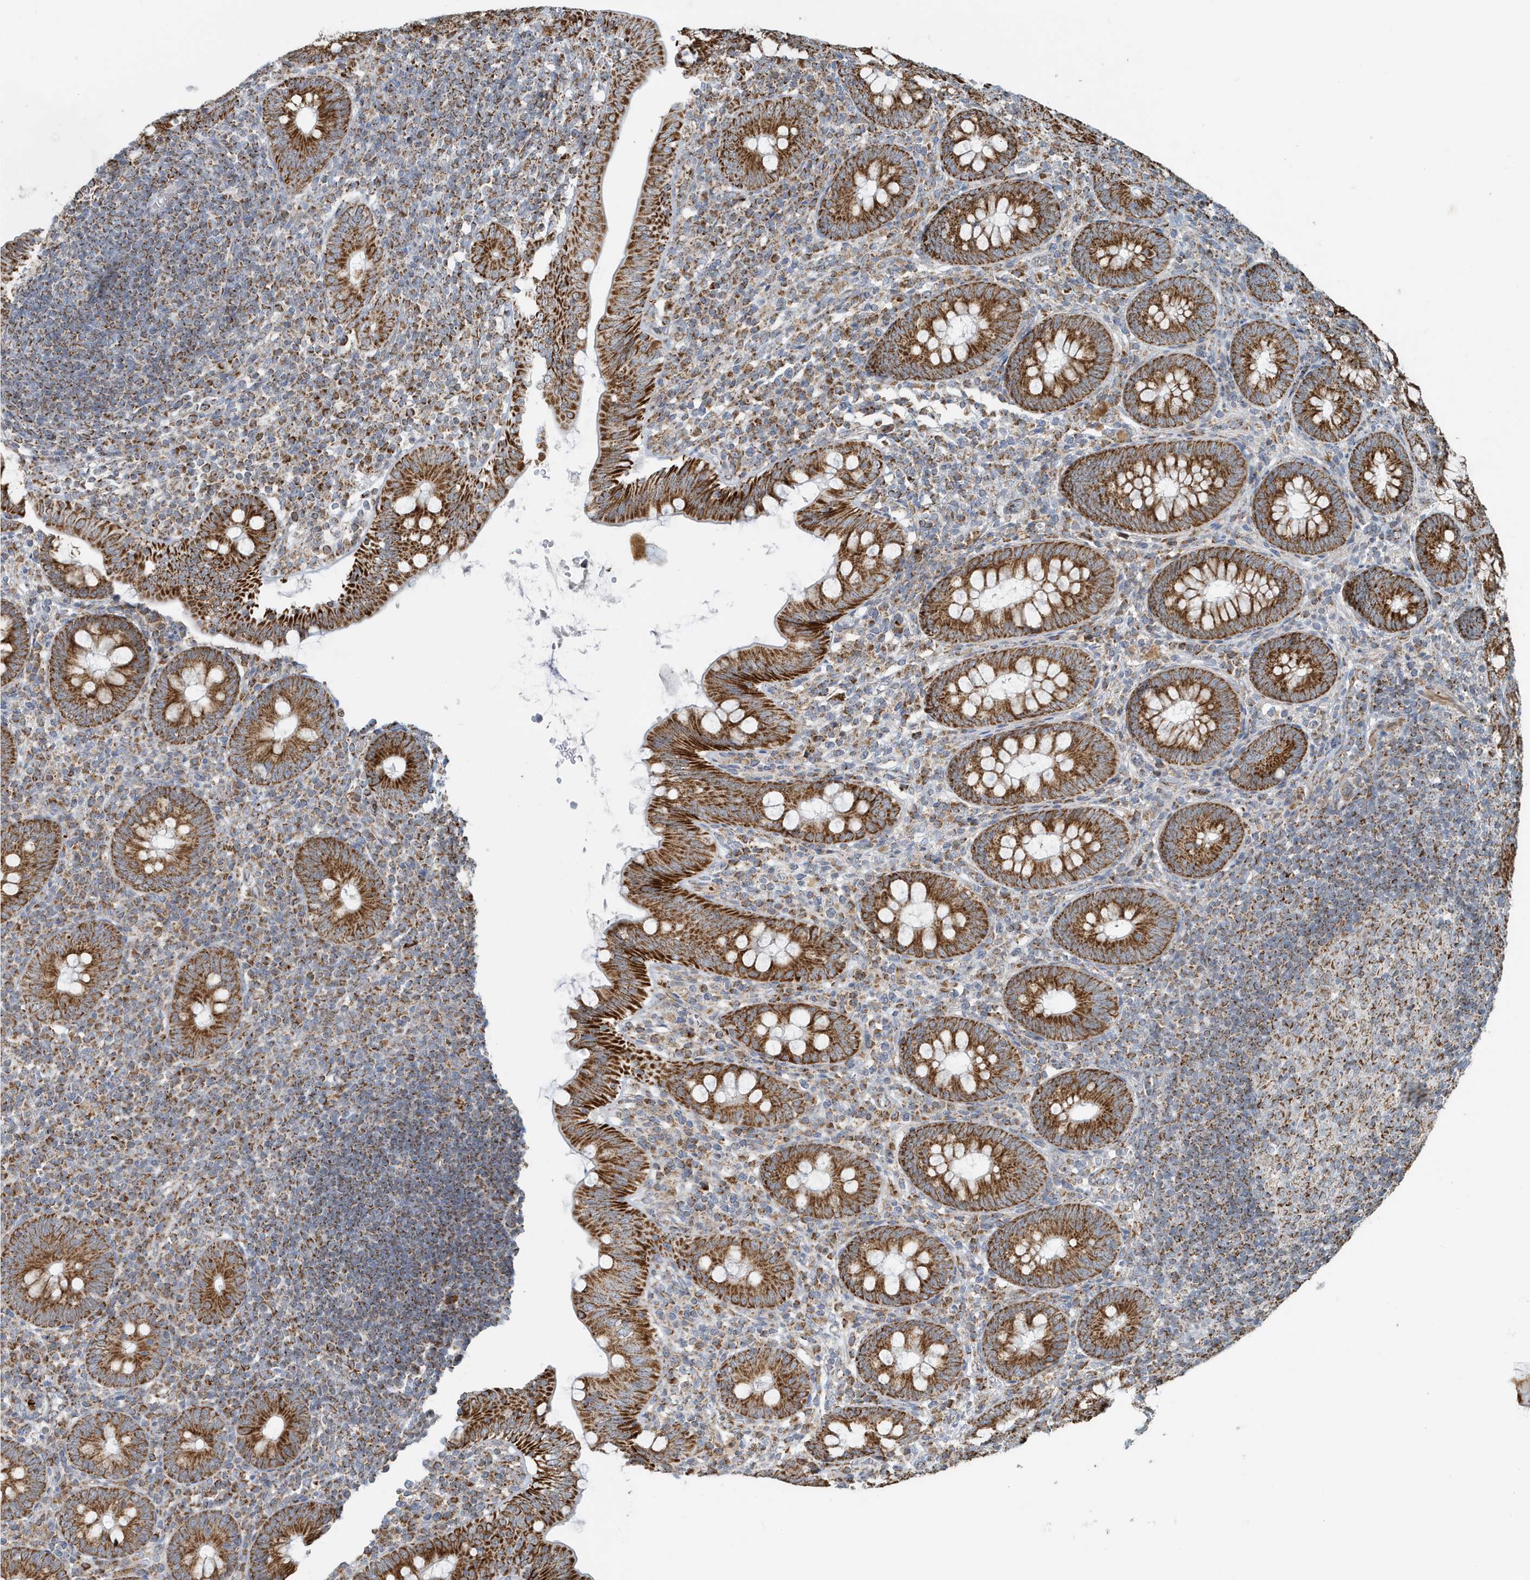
{"staining": {"intensity": "strong", "quantity": ">75%", "location": "cytoplasmic/membranous"}, "tissue": "appendix", "cell_type": "Glandular cells", "image_type": "normal", "snomed": [{"axis": "morphology", "description": "Normal tissue, NOS"}, {"axis": "topography", "description": "Appendix"}], "caption": "Glandular cells exhibit strong cytoplasmic/membranous staining in approximately >75% of cells in benign appendix.", "gene": "MAN1A1", "patient": {"sex": "male", "age": 14}}